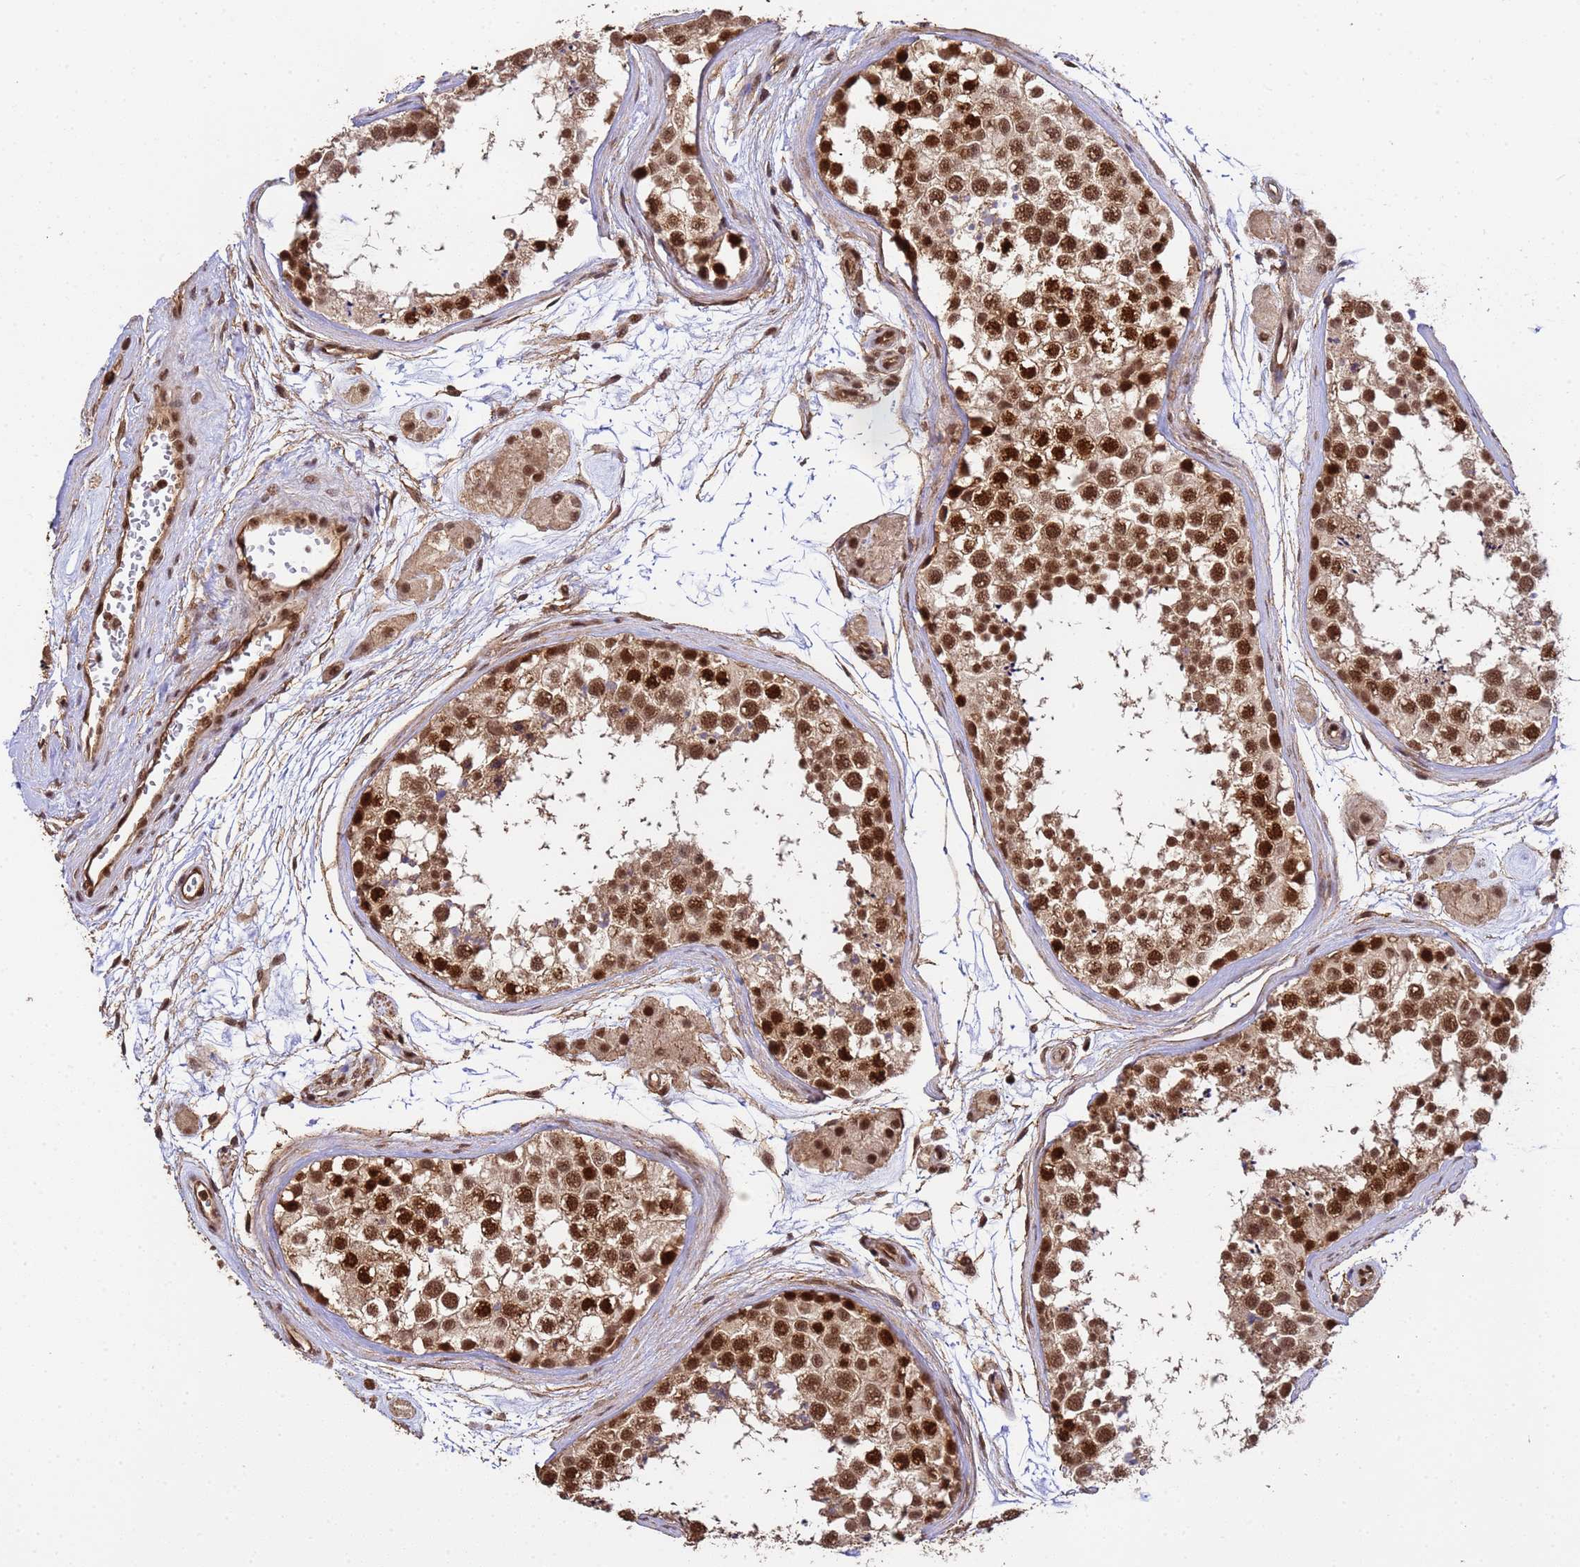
{"staining": {"intensity": "strong", "quantity": ">75%", "location": "cytoplasmic/membranous,nuclear"}, "tissue": "testis", "cell_type": "Cells in seminiferous ducts", "image_type": "normal", "snomed": [{"axis": "morphology", "description": "Normal tissue, NOS"}, {"axis": "topography", "description": "Testis"}], "caption": "Normal testis shows strong cytoplasmic/membranous,nuclear staining in about >75% of cells in seminiferous ducts, visualized by immunohistochemistry. (DAB (3,3'-diaminobenzidine) IHC, brown staining for protein, blue staining for nuclei).", "gene": "SYF2", "patient": {"sex": "male", "age": 56}}